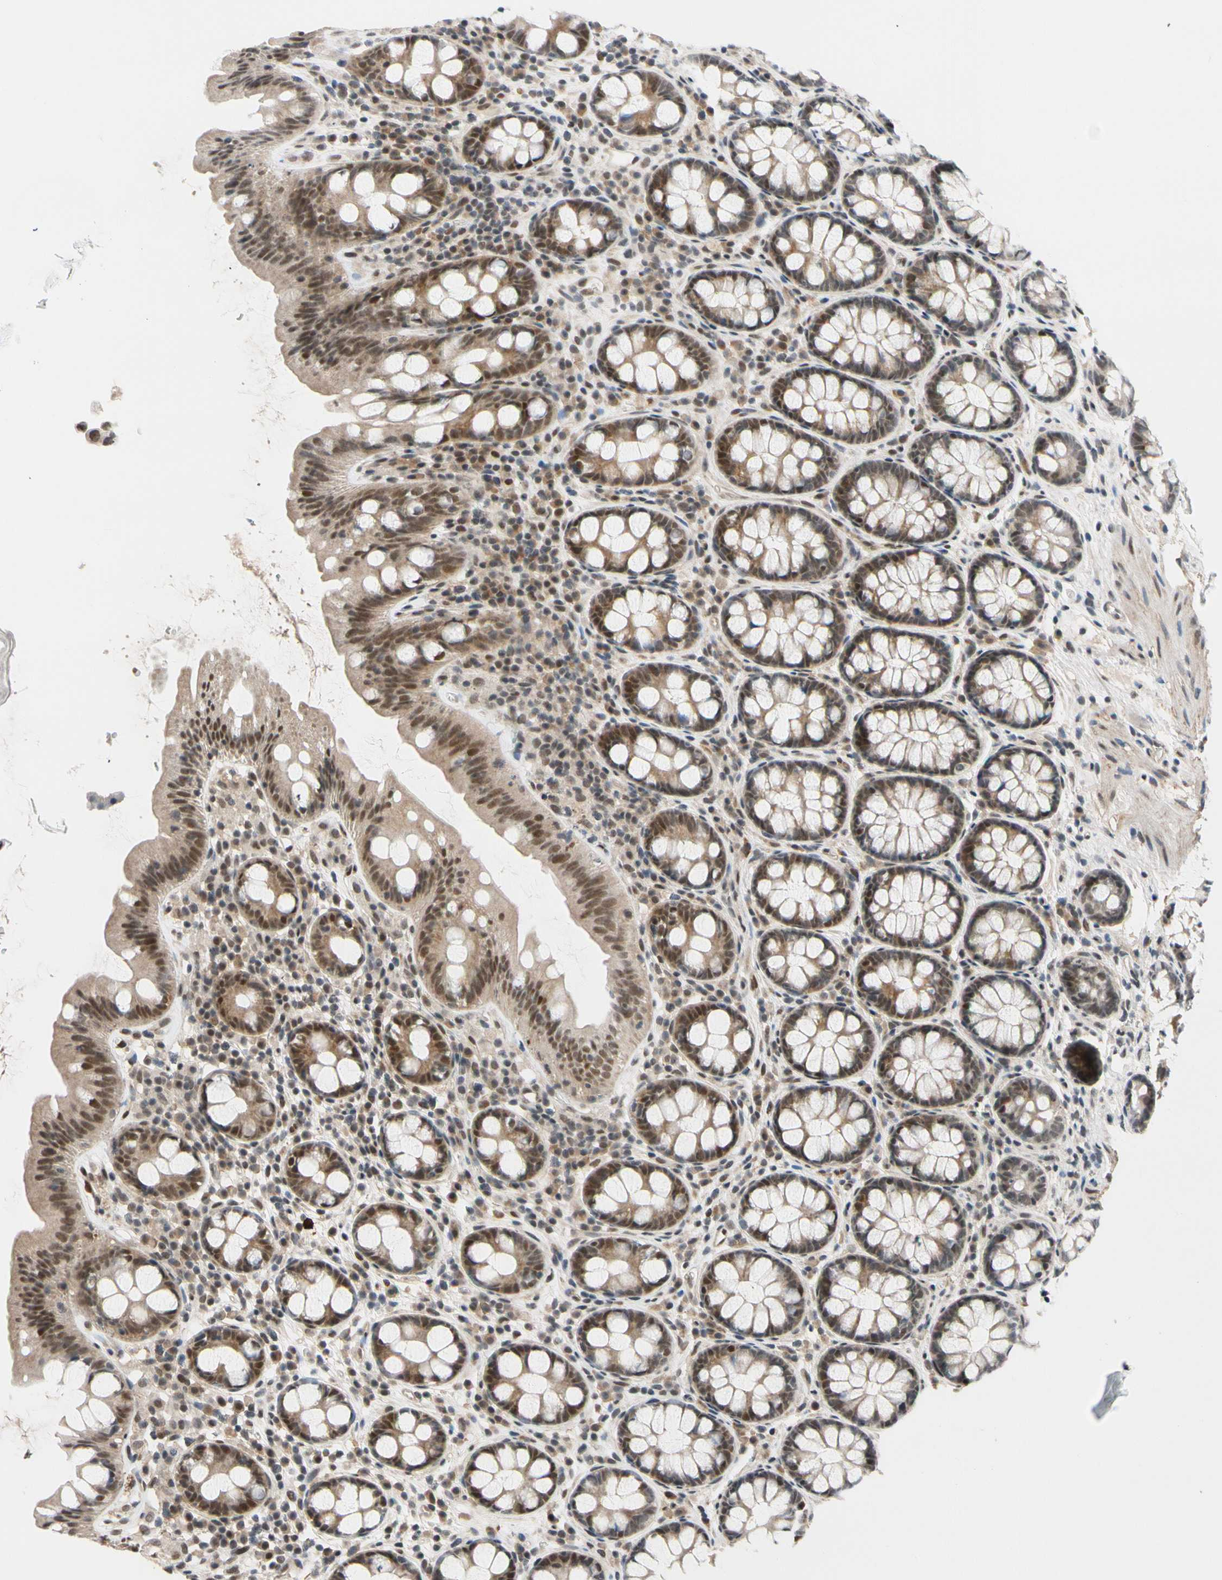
{"staining": {"intensity": "moderate", "quantity": ">75%", "location": "nuclear"}, "tissue": "colon", "cell_type": "Endothelial cells", "image_type": "normal", "snomed": [{"axis": "morphology", "description": "Normal tissue, NOS"}, {"axis": "topography", "description": "Colon"}], "caption": "Benign colon was stained to show a protein in brown. There is medium levels of moderate nuclear positivity in approximately >75% of endothelial cells.", "gene": "TAF4", "patient": {"sex": "female", "age": 80}}